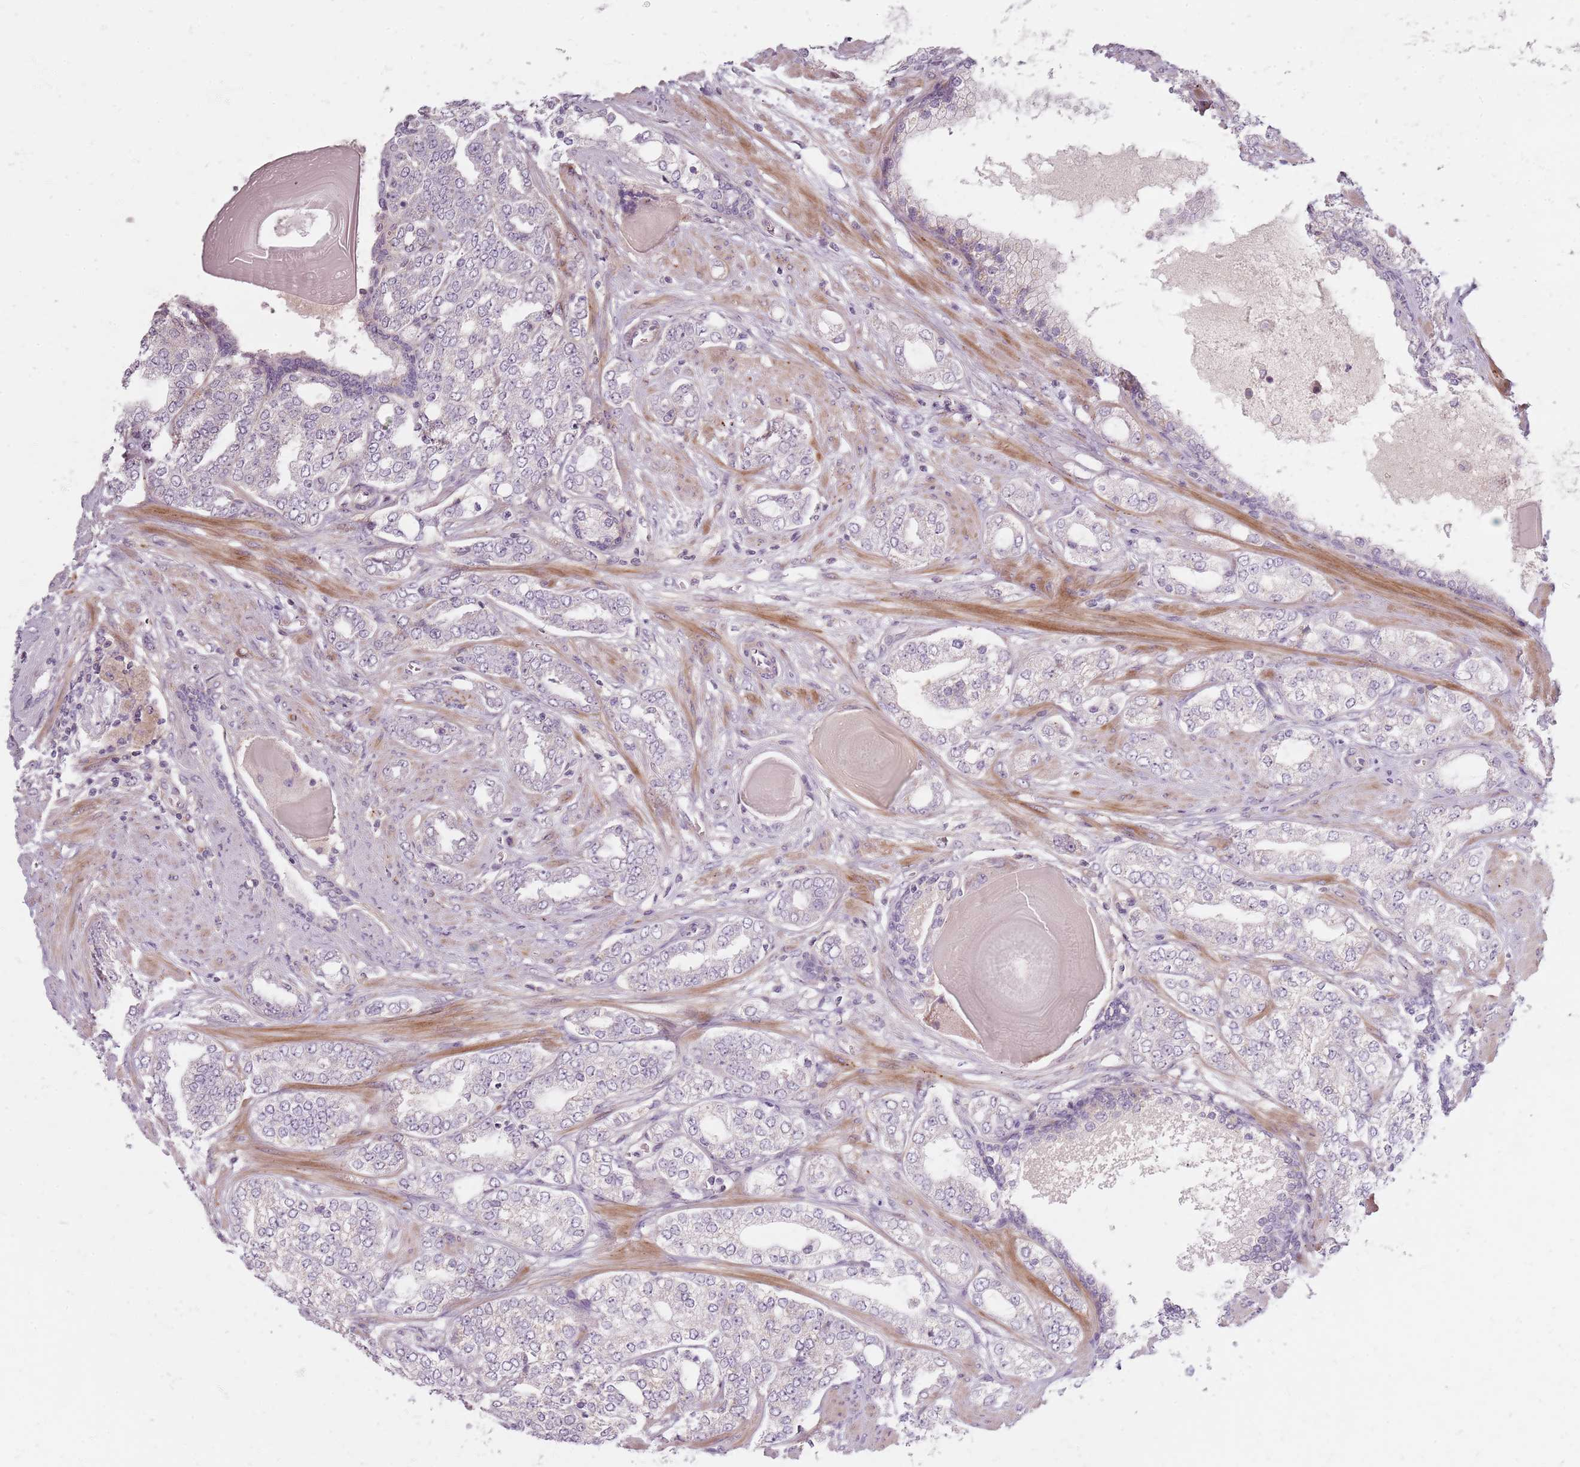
{"staining": {"intensity": "negative", "quantity": "none", "location": "none"}, "tissue": "prostate cancer", "cell_type": "Tumor cells", "image_type": "cancer", "snomed": [{"axis": "morphology", "description": "Adenocarcinoma, High grade"}, {"axis": "topography", "description": "Prostate"}], "caption": "There is no significant expression in tumor cells of prostate high-grade adenocarcinoma. (DAB (3,3'-diaminobenzidine) immunohistochemistry (IHC), high magnification).", "gene": "SYNGR3", "patient": {"sex": "male", "age": 64}}